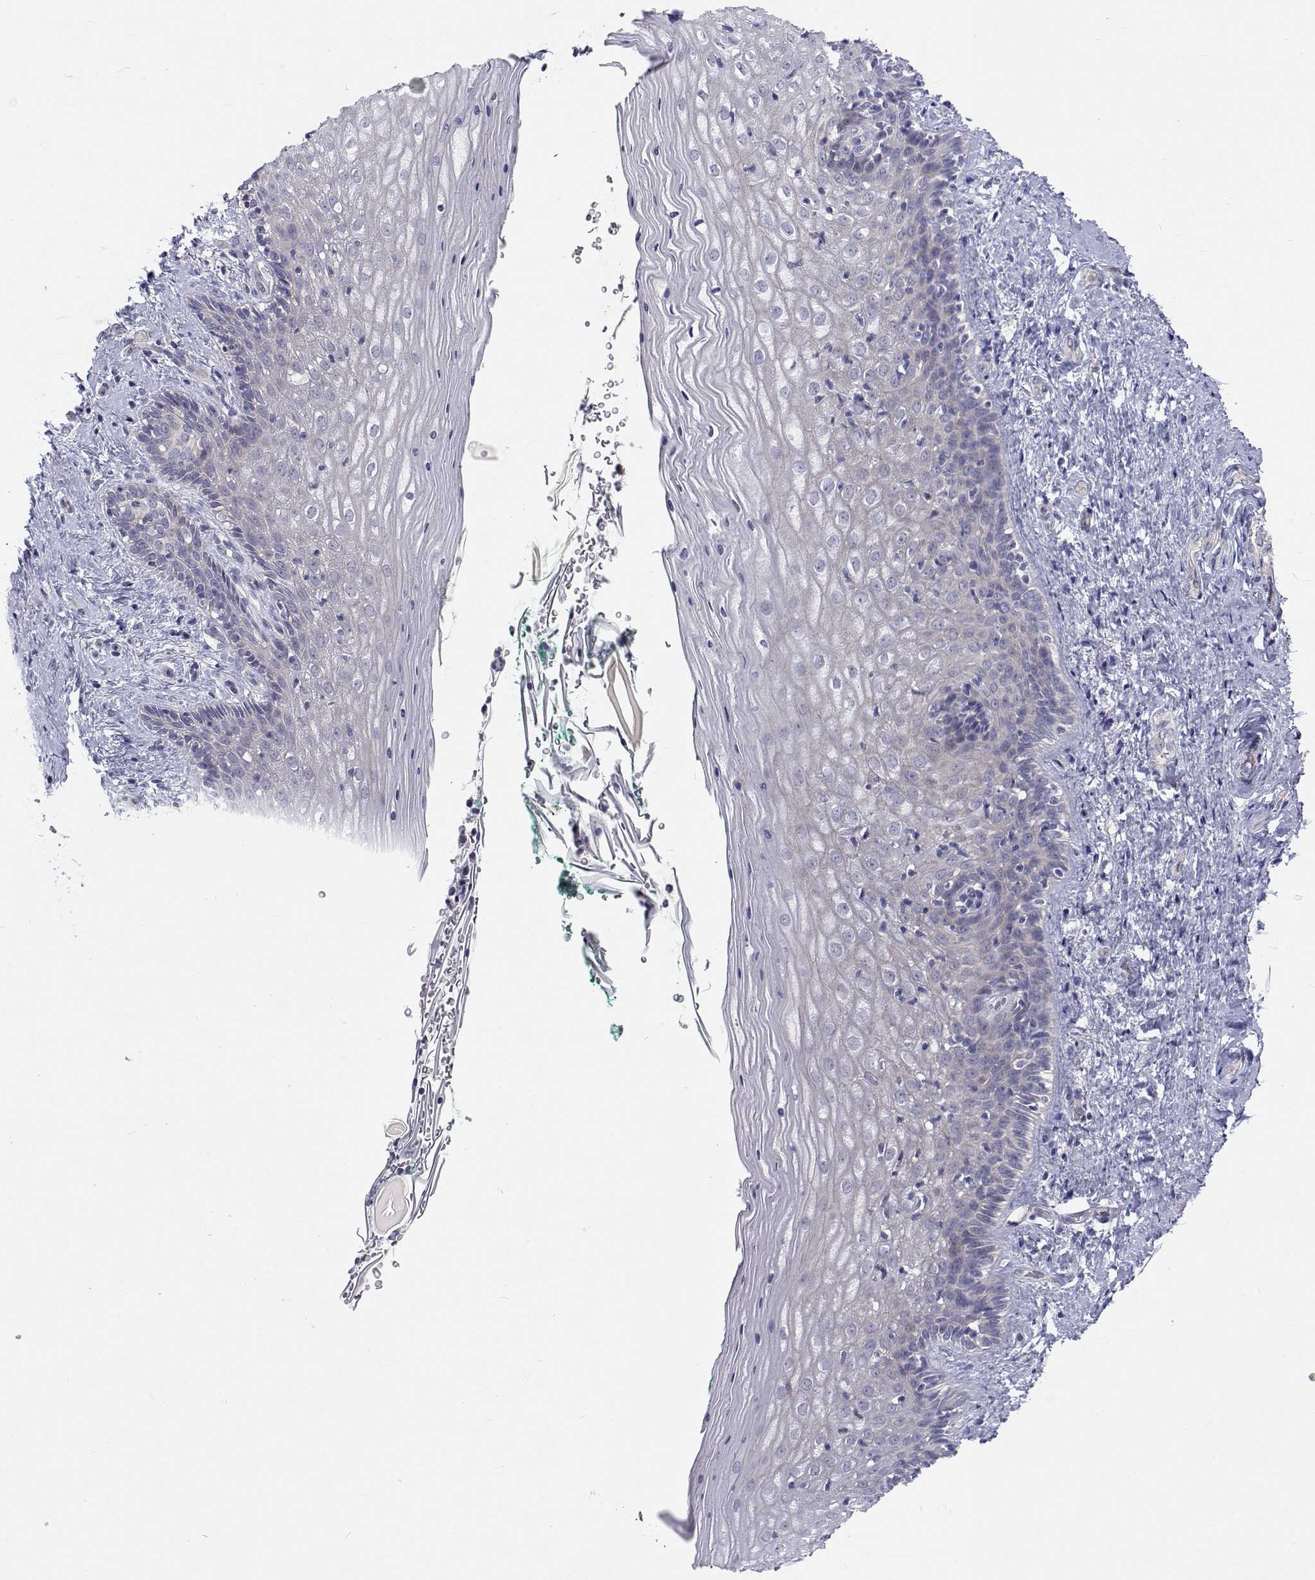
{"staining": {"intensity": "negative", "quantity": "none", "location": "none"}, "tissue": "vagina", "cell_type": "Squamous epithelial cells", "image_type": "normal", "snomed": [{"axis": "morphology", "description": "Normal tissue, NOS"}, {"axis": "topography", "description": "Vagina"}], "caption": "Protein analysis of benign vagina reveals no significant expression in squamous epithelial cells. (DAB (3,3'-diaminobenzidine) immunohistochemistry (IHC) visualized using brightfield microscopy, high magnification).", "gene": "MYPN", "patient": {"sex": "female", "age": 45}}